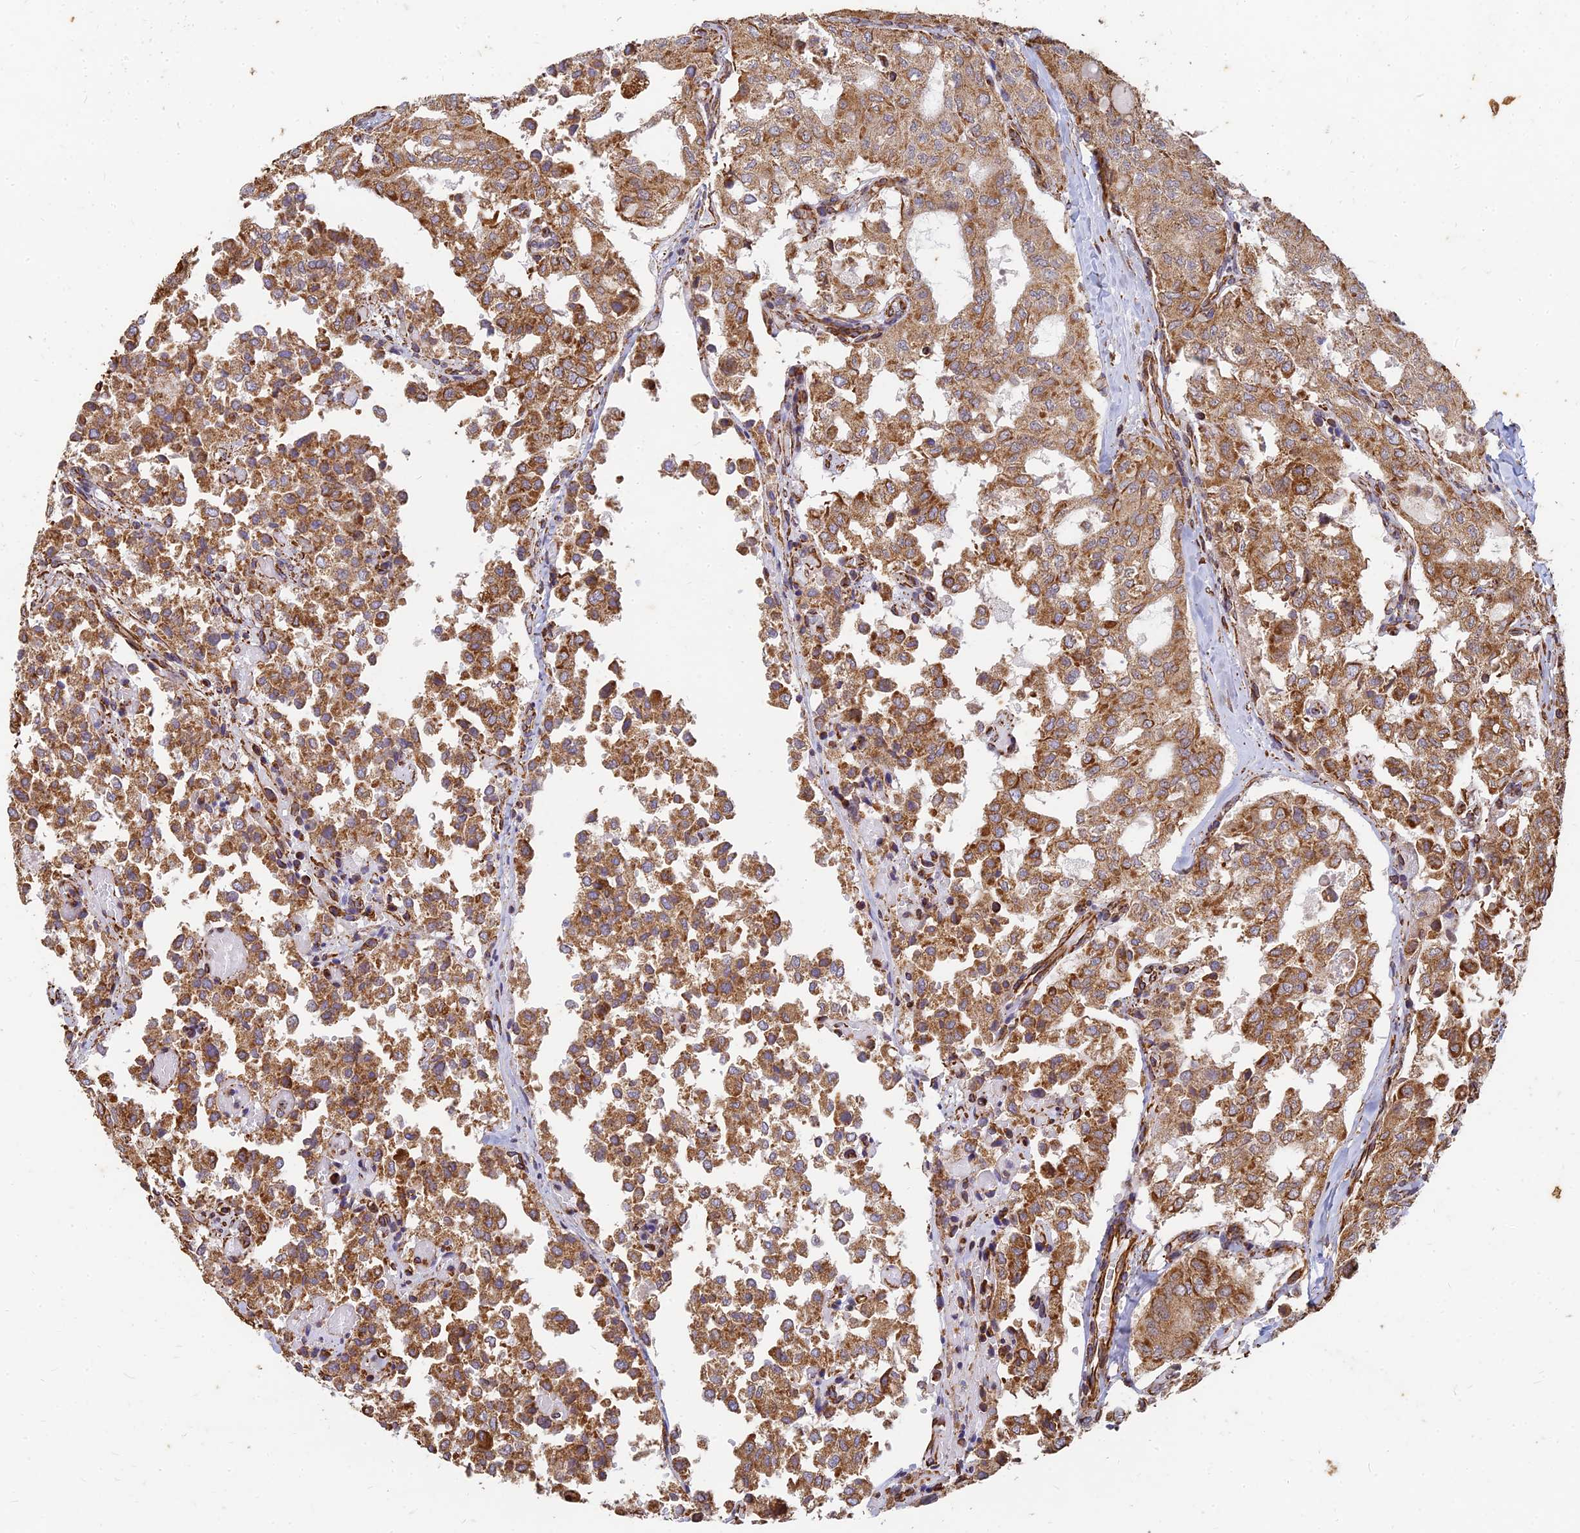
{"staining": {"intensity": "moderate", "quantity": ">75%", "location": "cytoplasmic/membranous"}, "tissue": "thyroid cancer", "cell_type": "Tumor cells", "image_type": "cancer", "snomed": [{"axis": "morphology", "description": "Follicular adenoma carcinoma, NOS"}, {"axis": "topography", "description": "Thyroid gland"}], "caption": "Follicular adenoma carcinoma (thyroid) was stained to show a protein in brown. There is medium levels of moderate cytoplasmic/membranous positivity in approximately >75% of tumor cells. The staining was performed using DAB to visualize the protein expression in brown, while the nuclei were stained in blue with hematoxylin (Magnification: 20x).", "gene": "DSTYK", "patient": {"sex": "male", "age": 75}}